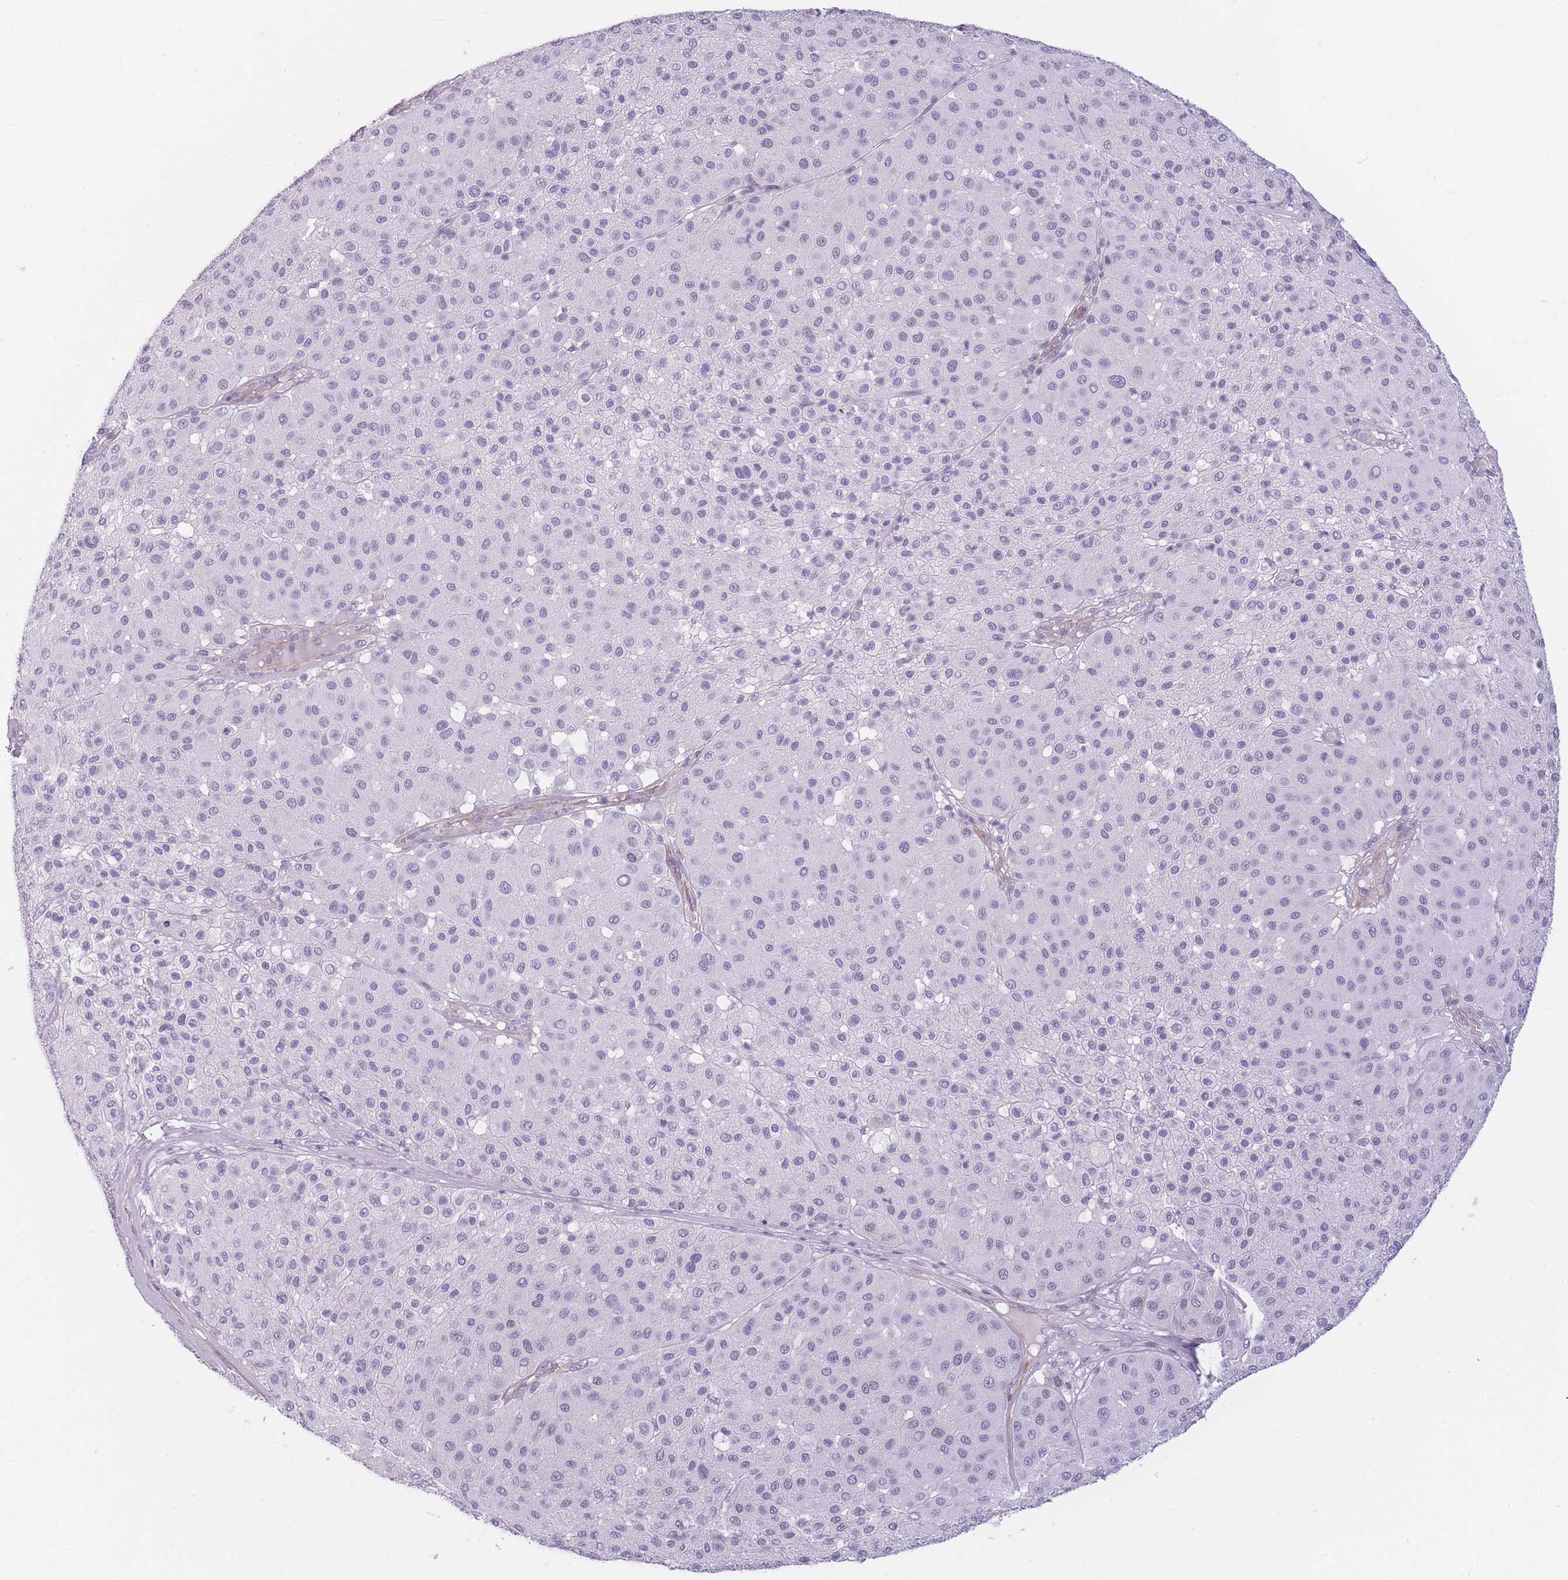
{"staining": {"intensity": "negative", "quantity": "none", "location": "none"}, "tissue": "melanoma", "cell_type": "Tumor cells", "image_type": "cancer", "snomed": [{"axis": "morphology", "description": "Malignant melanoma, Metastatic site"}, {"axis": "topography", "description": "Smooth muscle"}], "caption": "A high-resolution micrograph shows immunohistochemistry staining of melanoma, which reveals no significant staining in tumor cells.", "gene": "GGT1", "patient": {"sex": "male", "age": 41}}